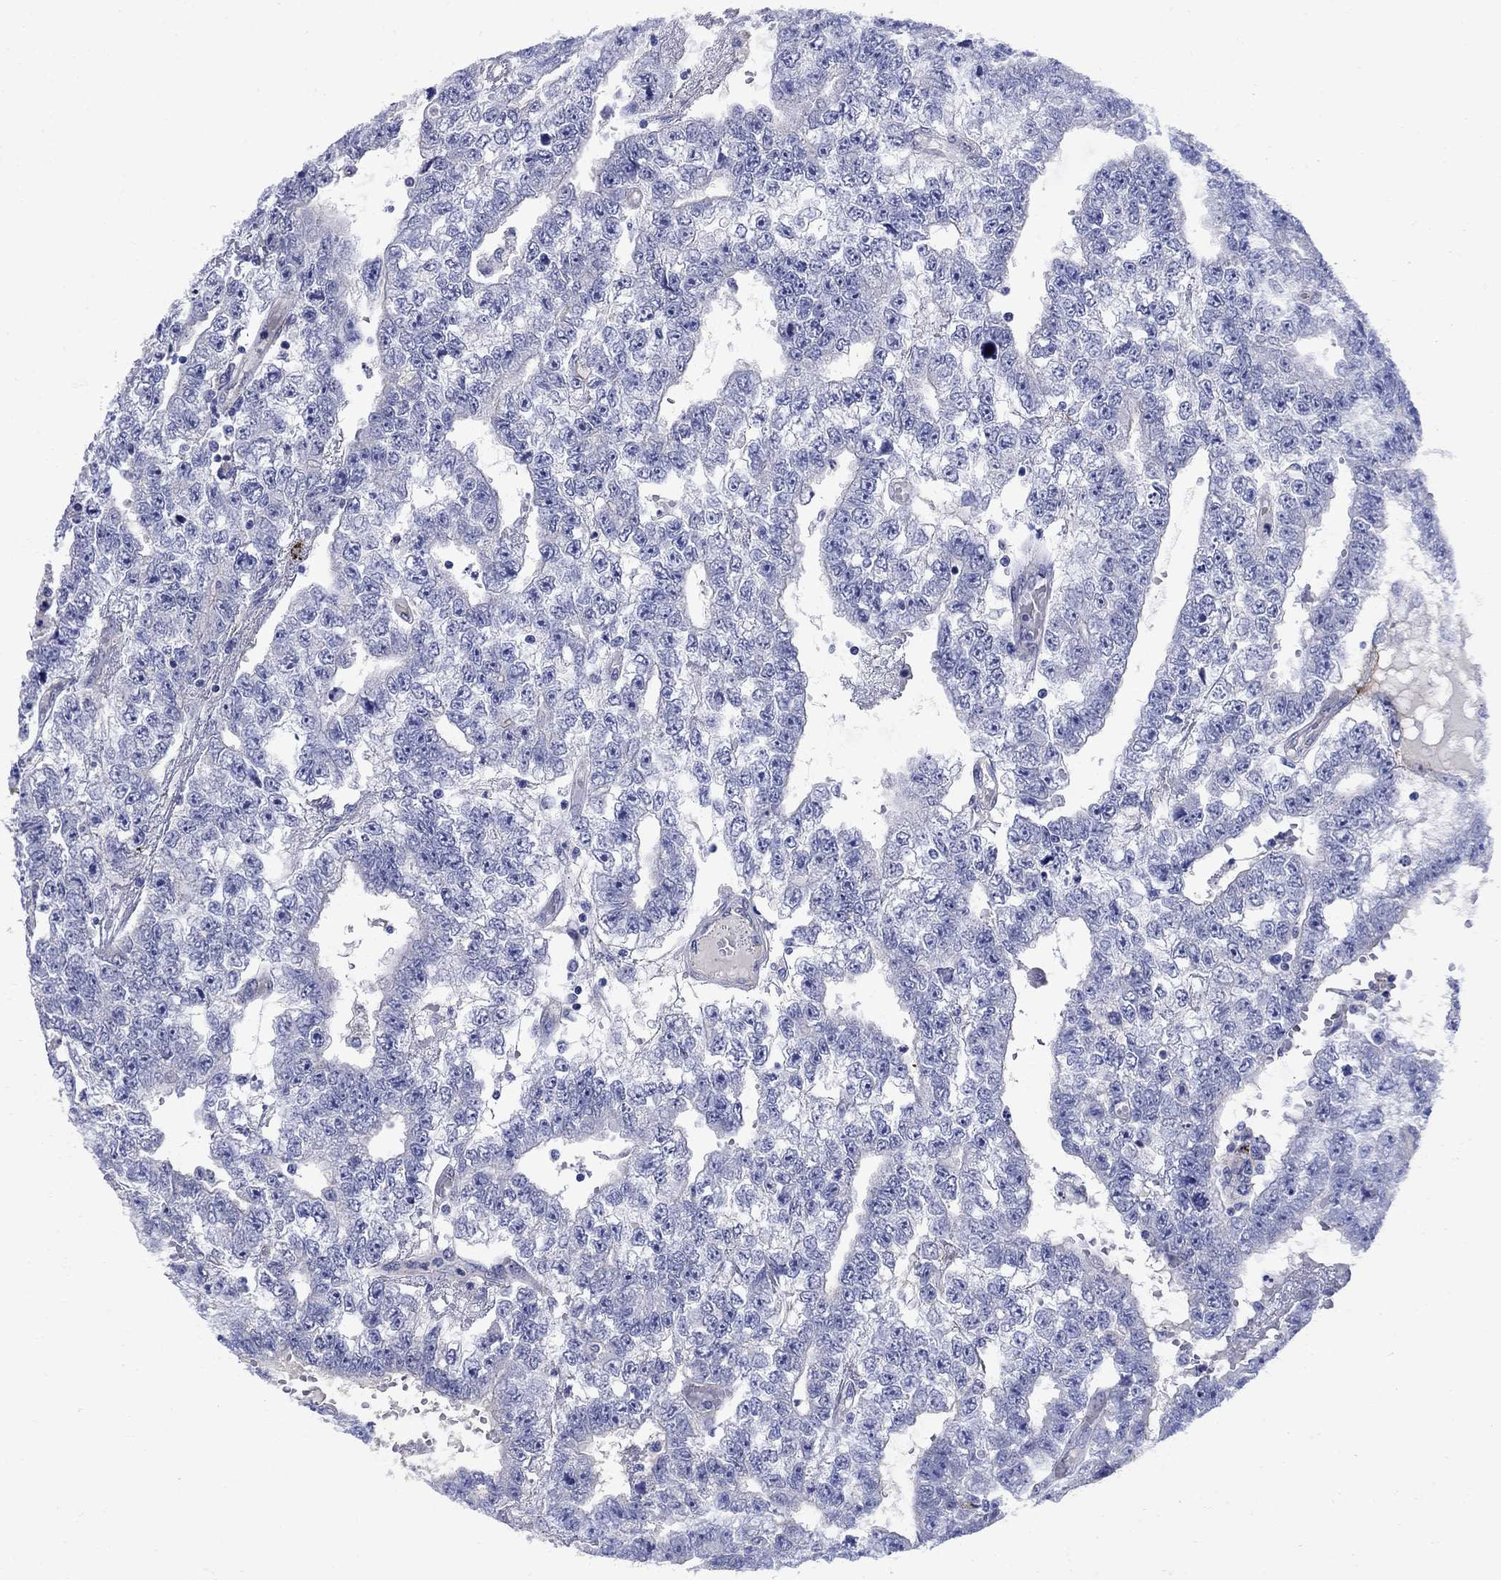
{"staining": {"intensity": "negative", "quantity": "none", "location": "none"}, "tissue": "testis cancer", "cell_type": "Tumor cells", "image_type": "cancer", "snomed": [{"axis": "morphology", "description": "Carcinoma, Embryonal, NOS"}, {"axis": "topography", "description": "Testis"}], "caption": "There is no significant staining in tumor cells of testis cancer.", "gene": "SMCP", "patient": {"sex": "male", "age": 25}}